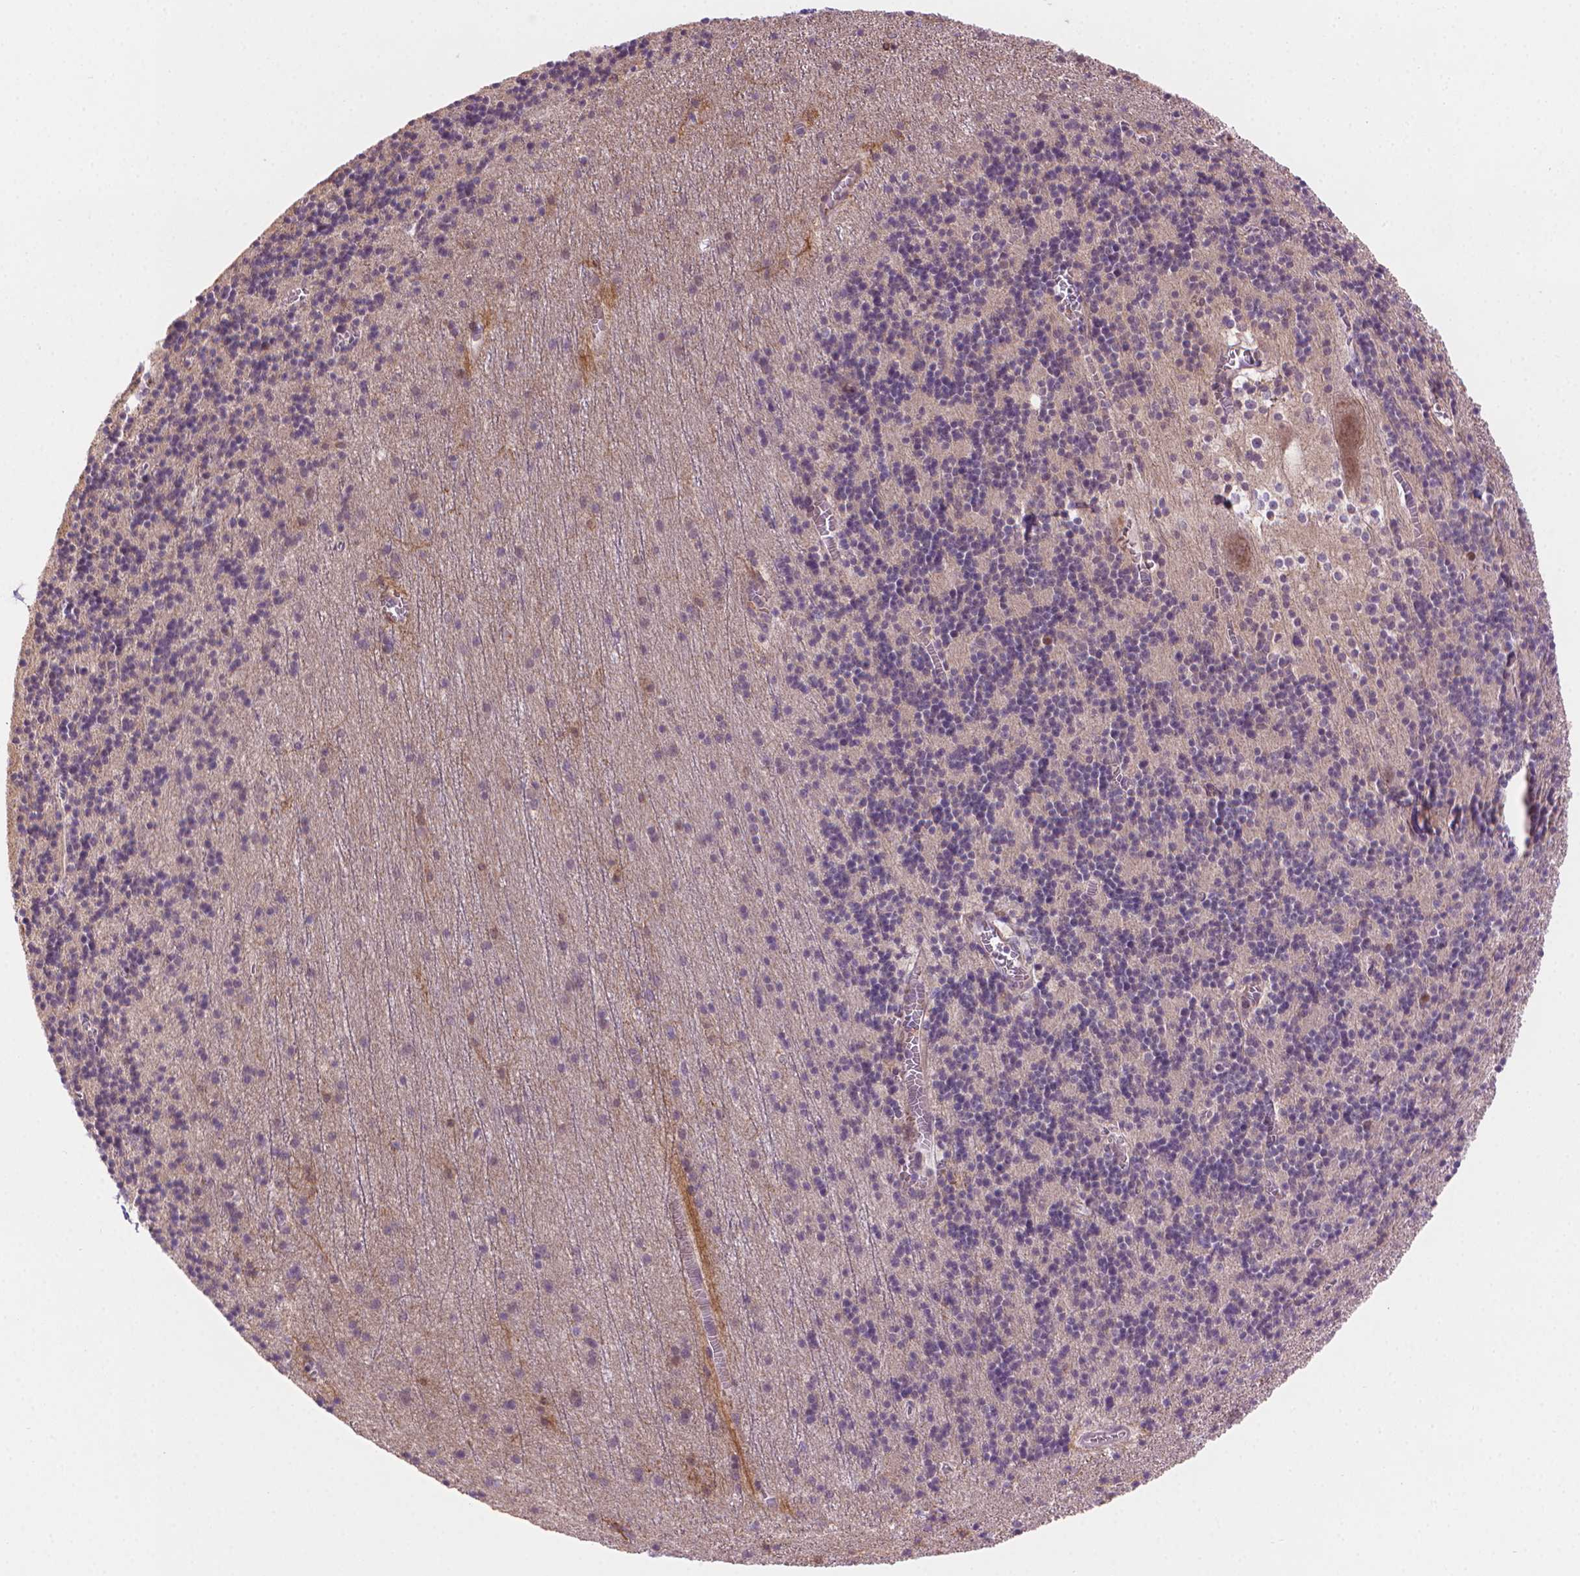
{"staining": {"intensity": "negative", "quantity": "none", "location": "none"}, "tissue": "cerebellum", "cell_type": "Cells in granular layer", "image_type": "normal", "snomed": [{"axis": "morphology", "description": "Normal tissue, NOS"}, {"axis": "topography", "description": "Cerebellum"}], "caption": "Immunohistochemistry (IHC) histopathology image of unremarkable cerebellum stained for a protein (brown), which demonstrates no staining in cells in granular layer.", "gene": "AMMECR1L", "patient": {"sex": "male", "age": 70}}